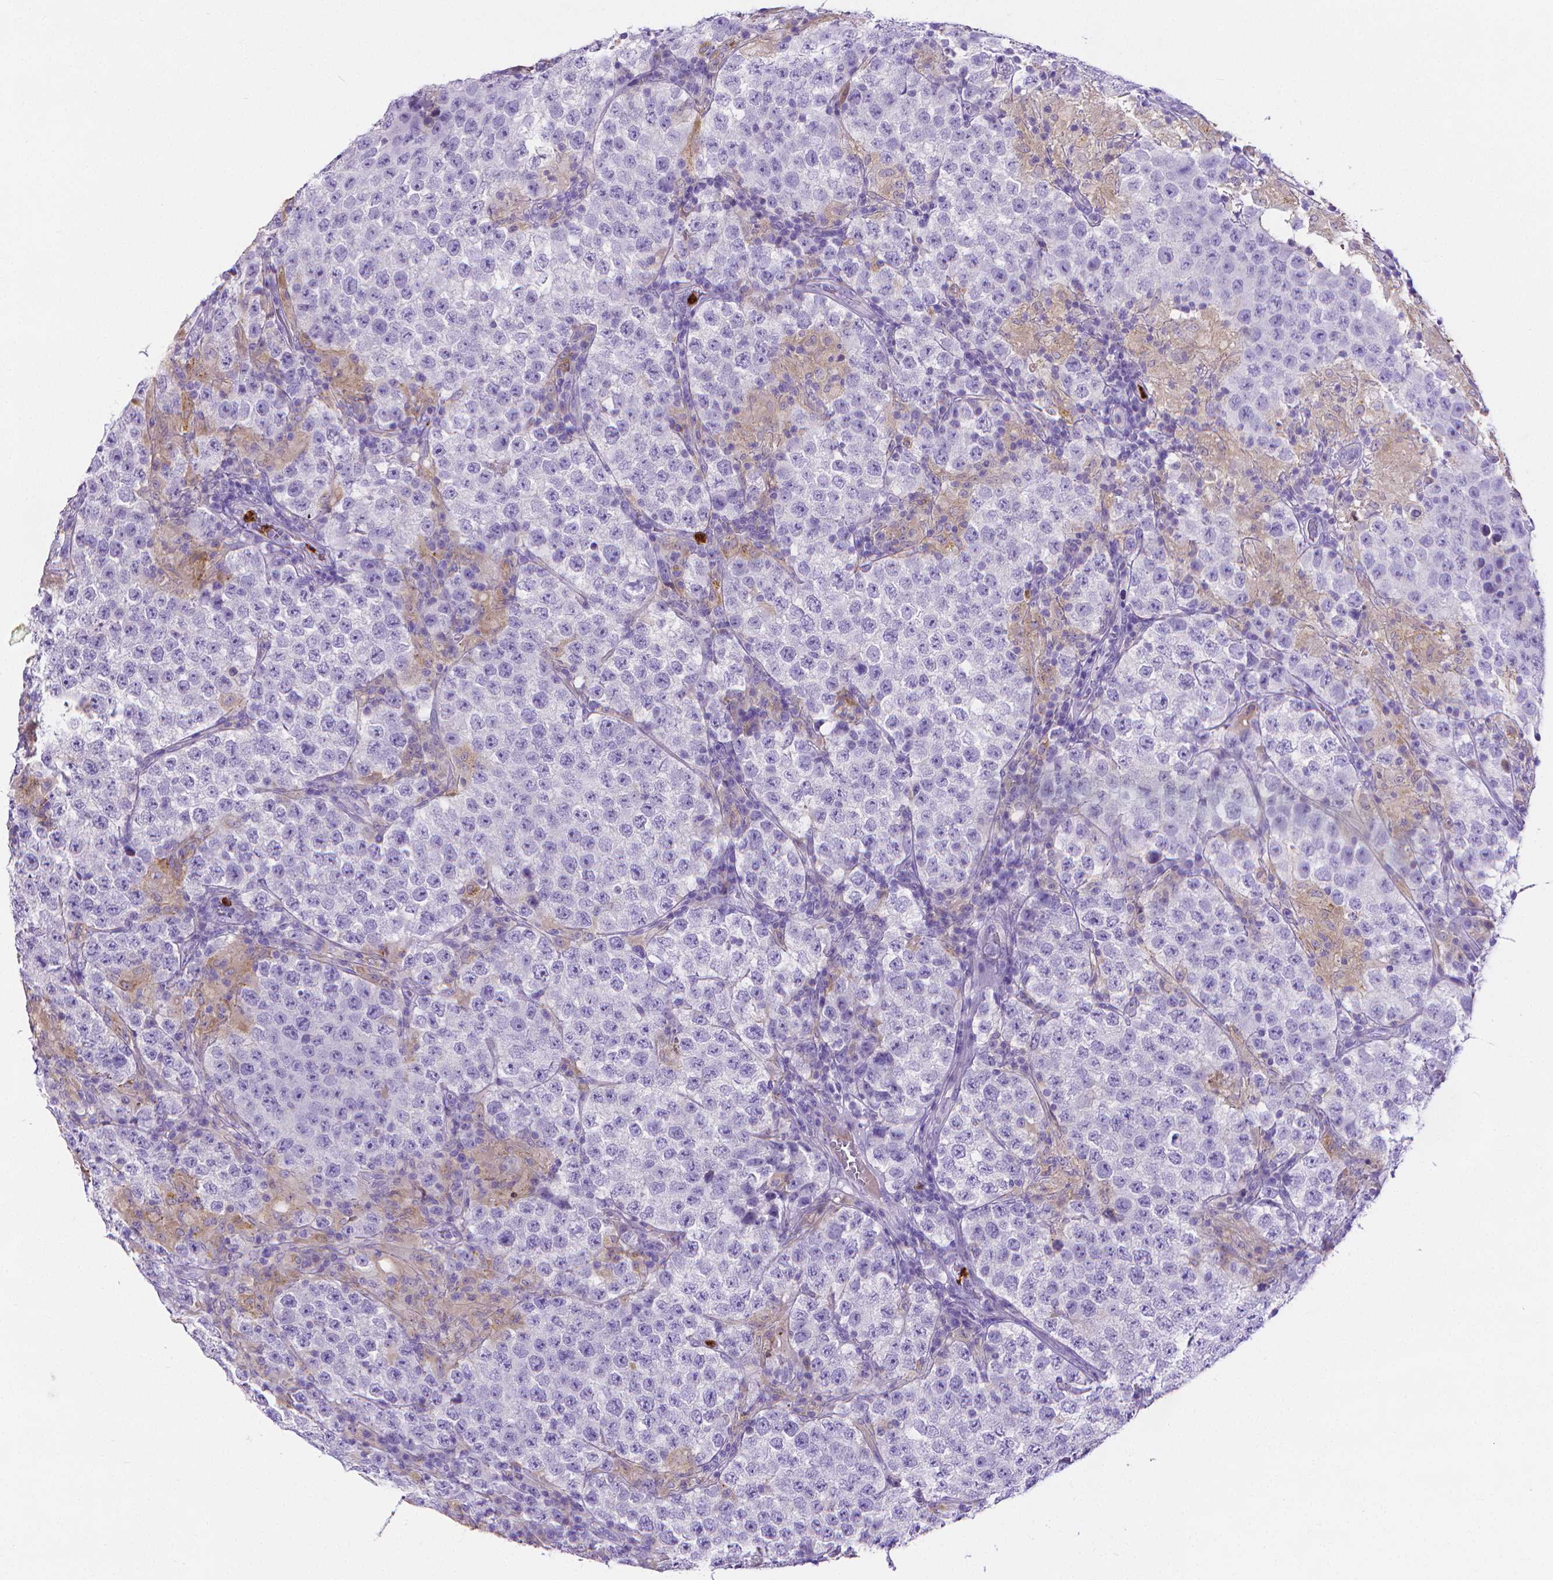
{"staining": {"intensity": "negative", "quantity": "none", "location": "none"}, "tissue": "testis cancer", "cell_type": "Tumor cells", "image_type": "cancer", "snomed": [{"axis": "morphology", "description": "Seminoma, NOS"}, {"axis": "morphology", "description": "Carcinoma, Embryonal, NOS"}, {"axis": "topography", "description": "Testis"}], "caption": "This micrograph is of embryonal carcinoma (testis) stained with immunohistochemistry to label a protein in brown with the nuclei are counter-stained blue. There is no expression in tumor cells.", "gene": "MMP9", "patient": {"sex": "male", "age": 41}}